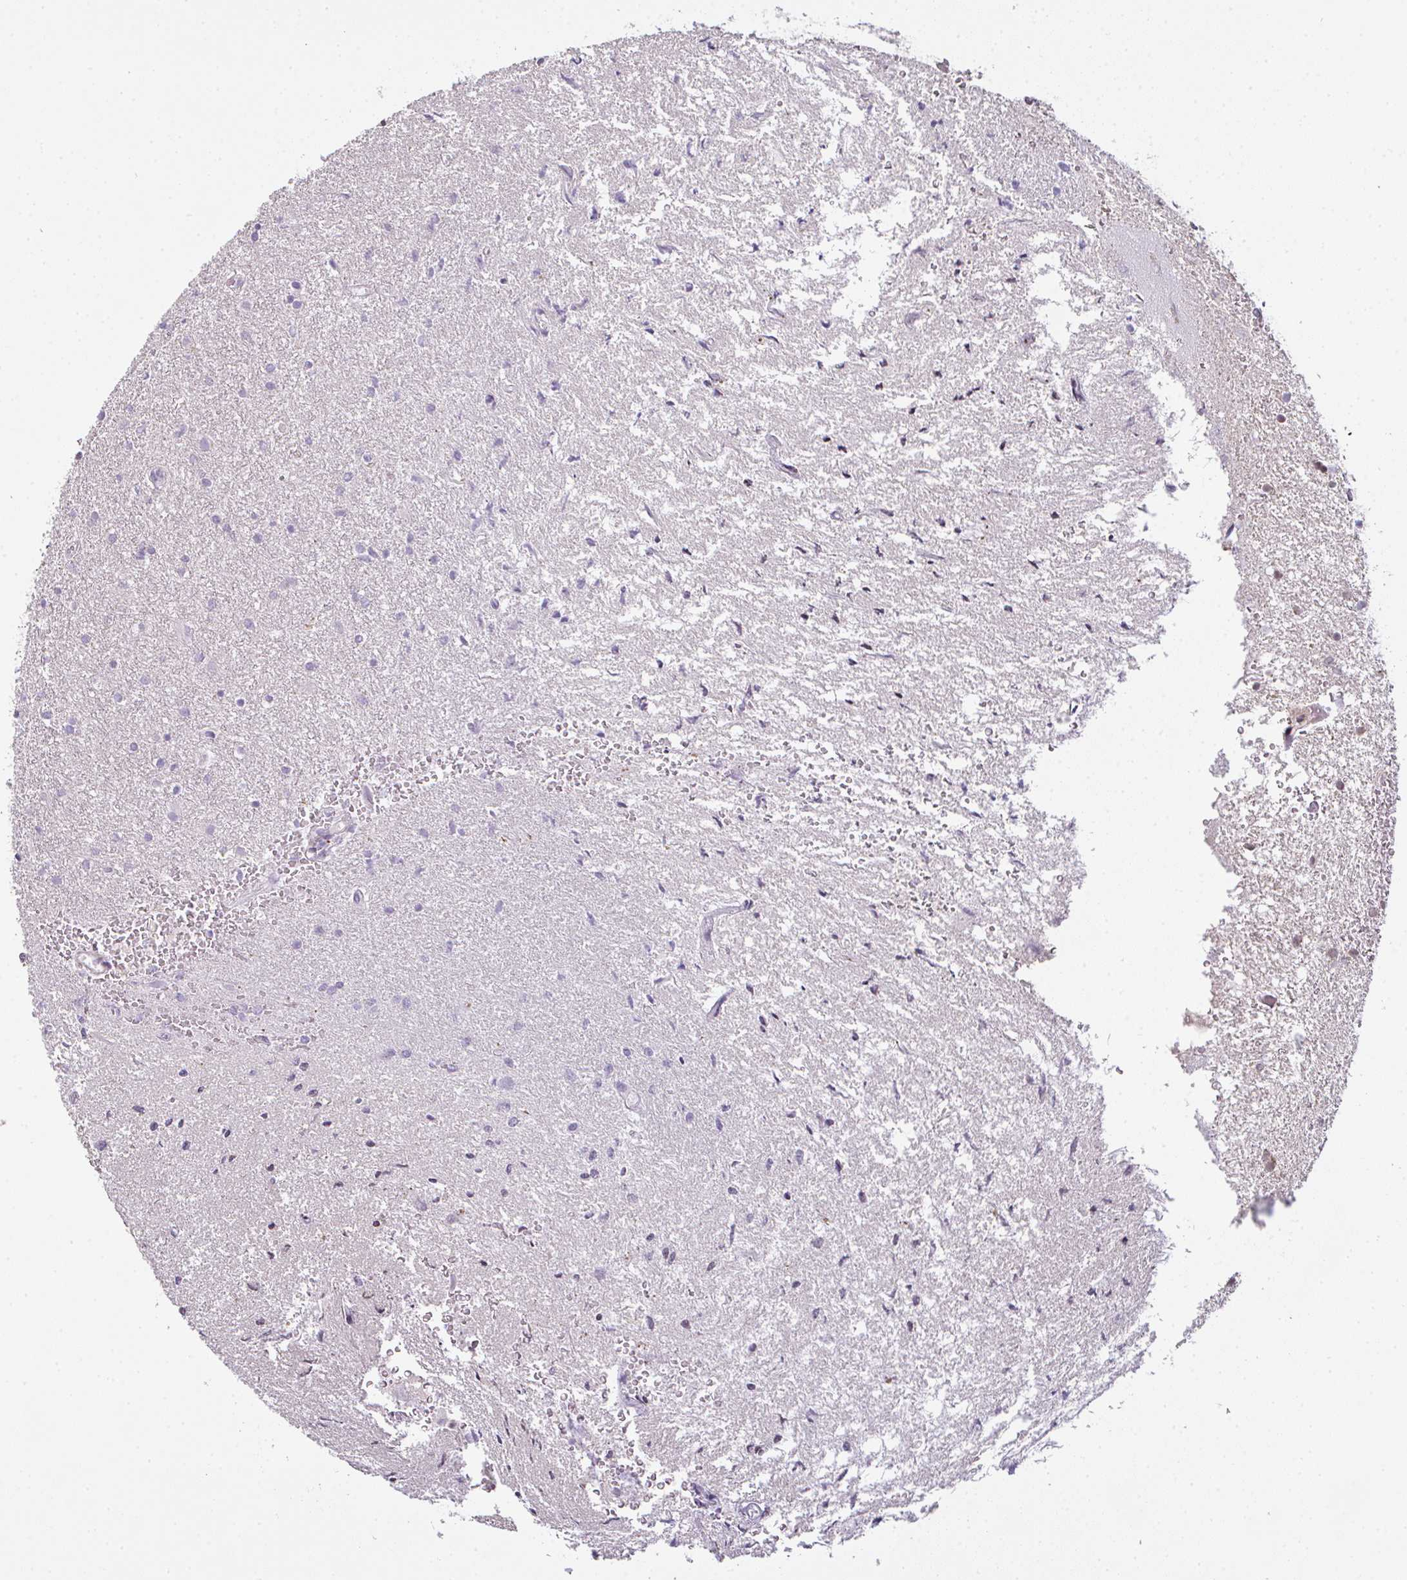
{"staining": {"intensity": "negative", "quantity": "none", "location": "none"}, "tissue": "glioma", "cell_type": "Tumor cells", "image_type": "cancer", "snomed": [{"axis": "morphology", "description": "Glioma, malignant, High grade"}, {"axis": "topography", "description": "Brain"}], "caption": "Immunohistochemistry of human malignant glioma (high-grade) reveals no expression in tumor cells.", "gene": "CSE1L", "patient": {"sex": "female", "age": 50}}